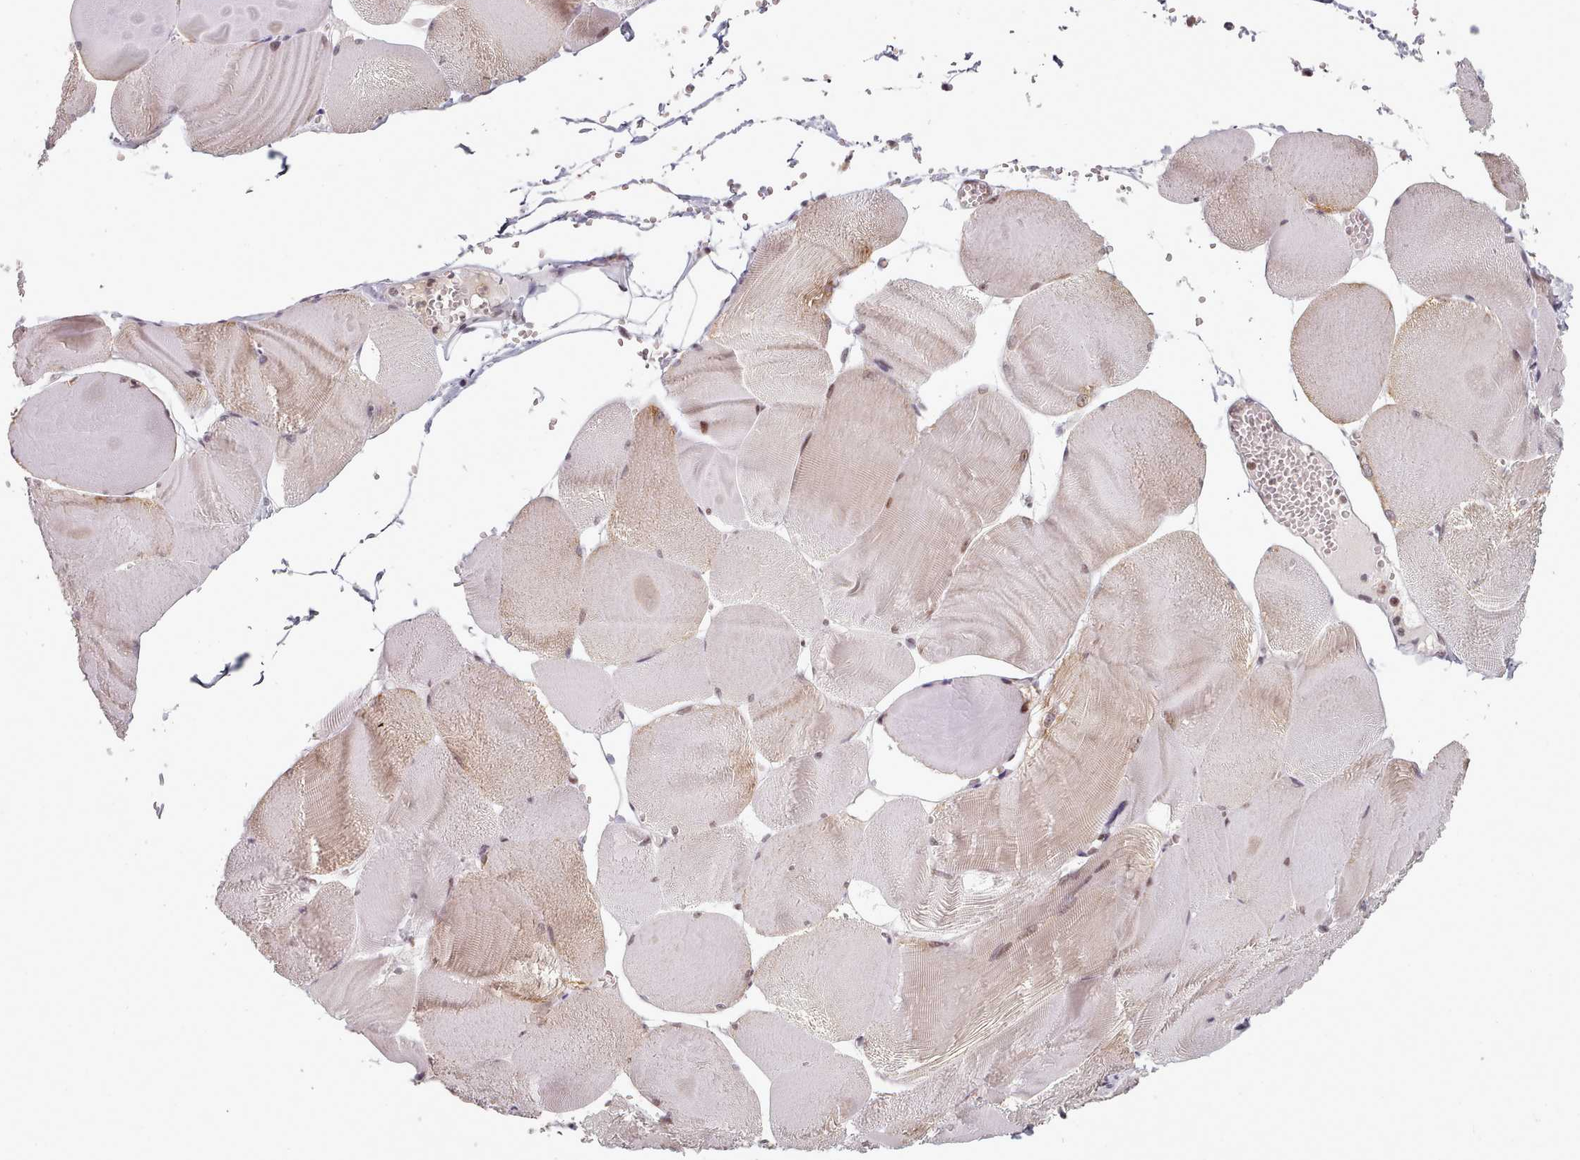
{"staining": {"intensity": "moderate", "quantity": "<25%", "location": "cytoplasmic/membranous"}, "tissue": "skeletal muscle", "cell_type": "Myocytes", "image_type": "normal", "snomed": [{"axis": "morphology", "description": "Normal tissue, NOS"}, {"axis": "morphology", "description": "Basal cell carcinoma"}, {"axis": "topography", "description": "Skeletal muscle"}], "caption": "Protein analysis of unremarkable skeletal muscle shows moderate cytoplasmic/membranous staining in about <25% of myocytes.", "gene": "SRSF9", "patient": {"sex": "female", "age": 64}}